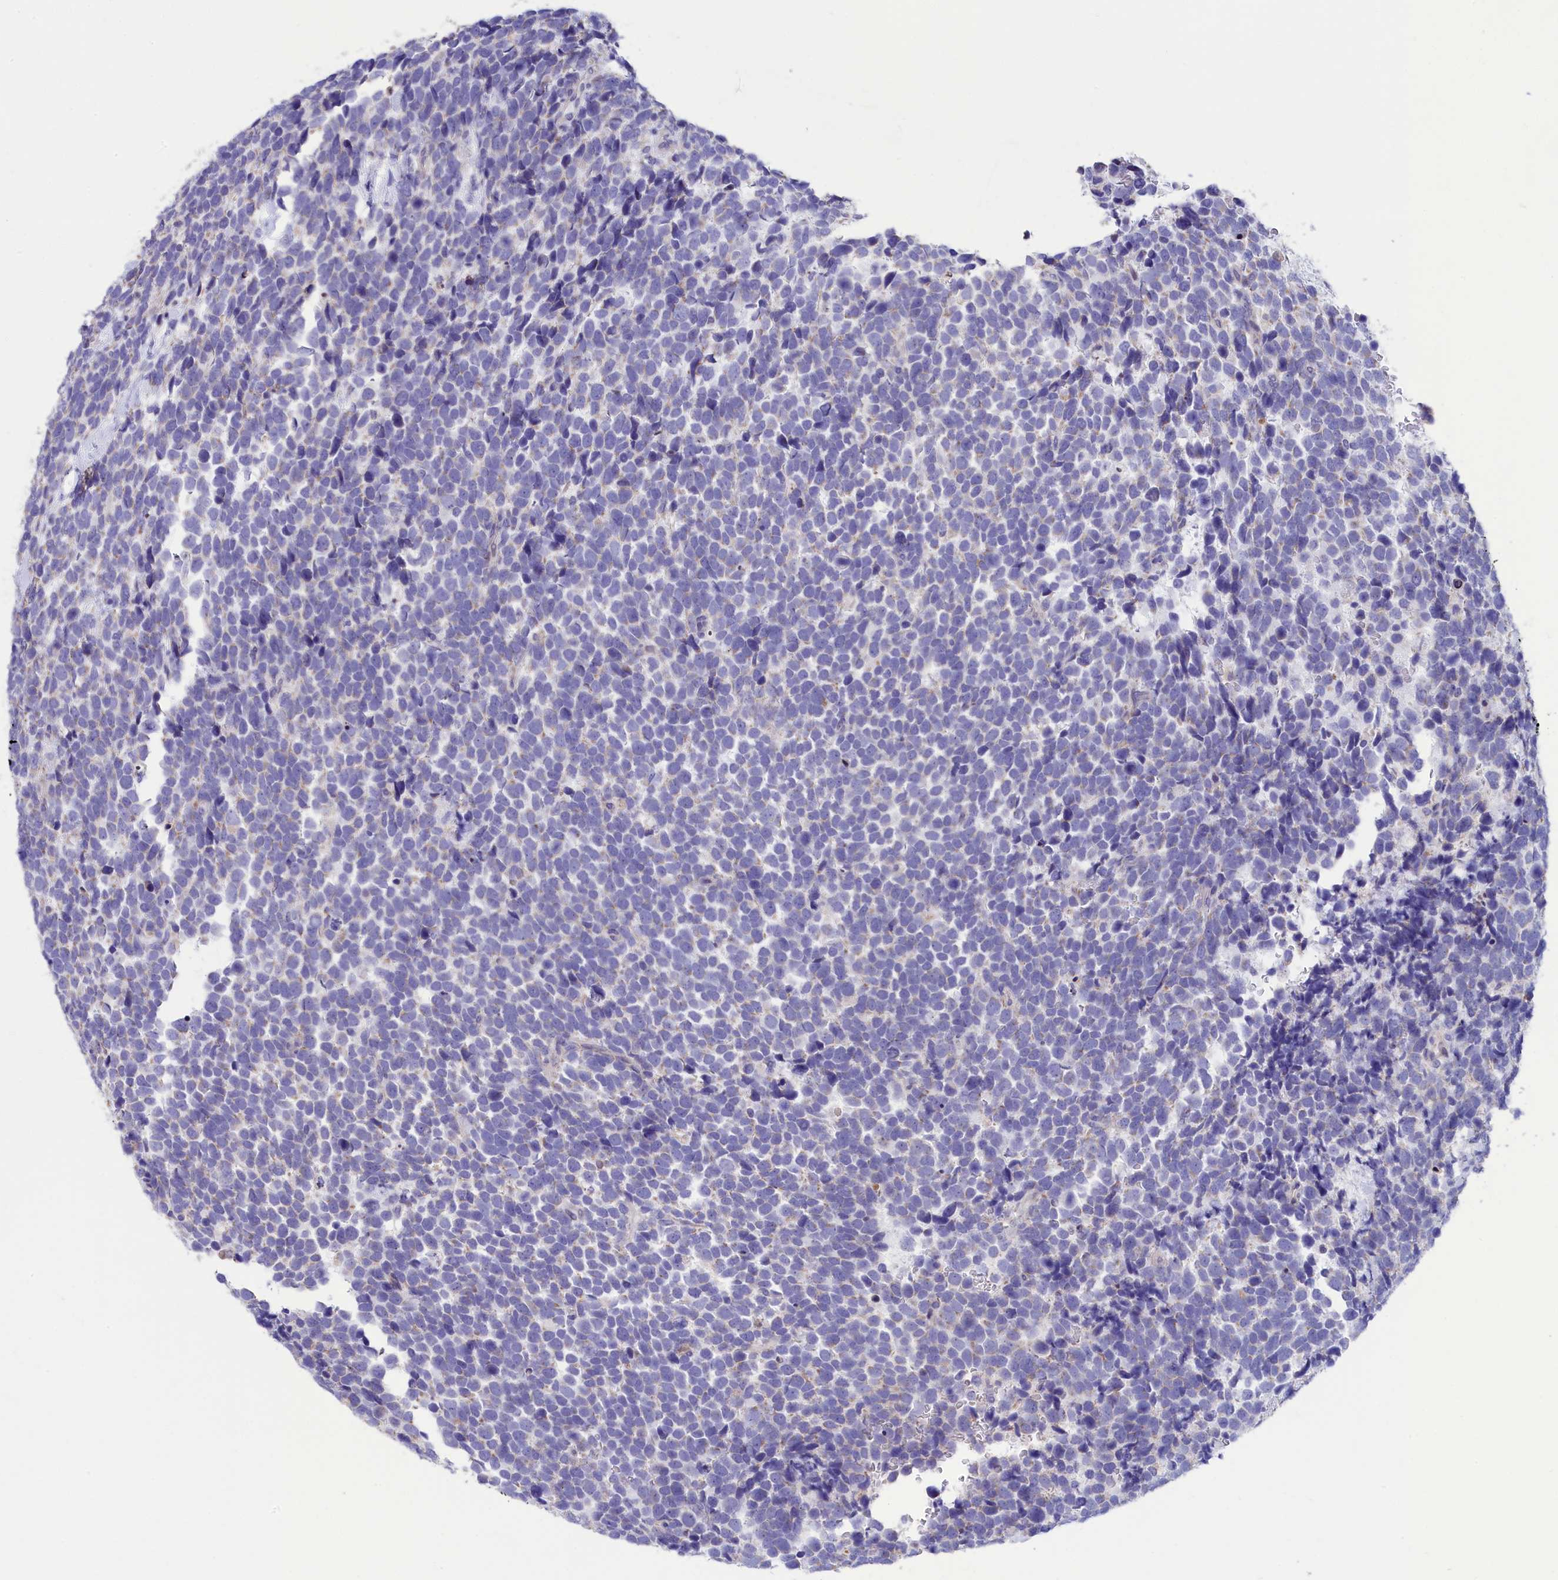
{"staining": {"intensity": "negative", "quantity": "none", "location": "none"}, "tissue": "urothelial cancer", "cell_type": "Tumor cells", "image_type": "cancer", "snomed": [{"axis": "morphology", "description": "Urothelial carcinoma, High grade"}, {"axis": "topography", "description": "Urinary bladder"}], "caption": "High power microscopy image of an immunohistochemistry photomicrograph of urothelial carcinoma (high-grade), revealing no significant staining in tumor cells.", "gene": "CYP2U1", "patient": {"sex": "female", "age": 82}}